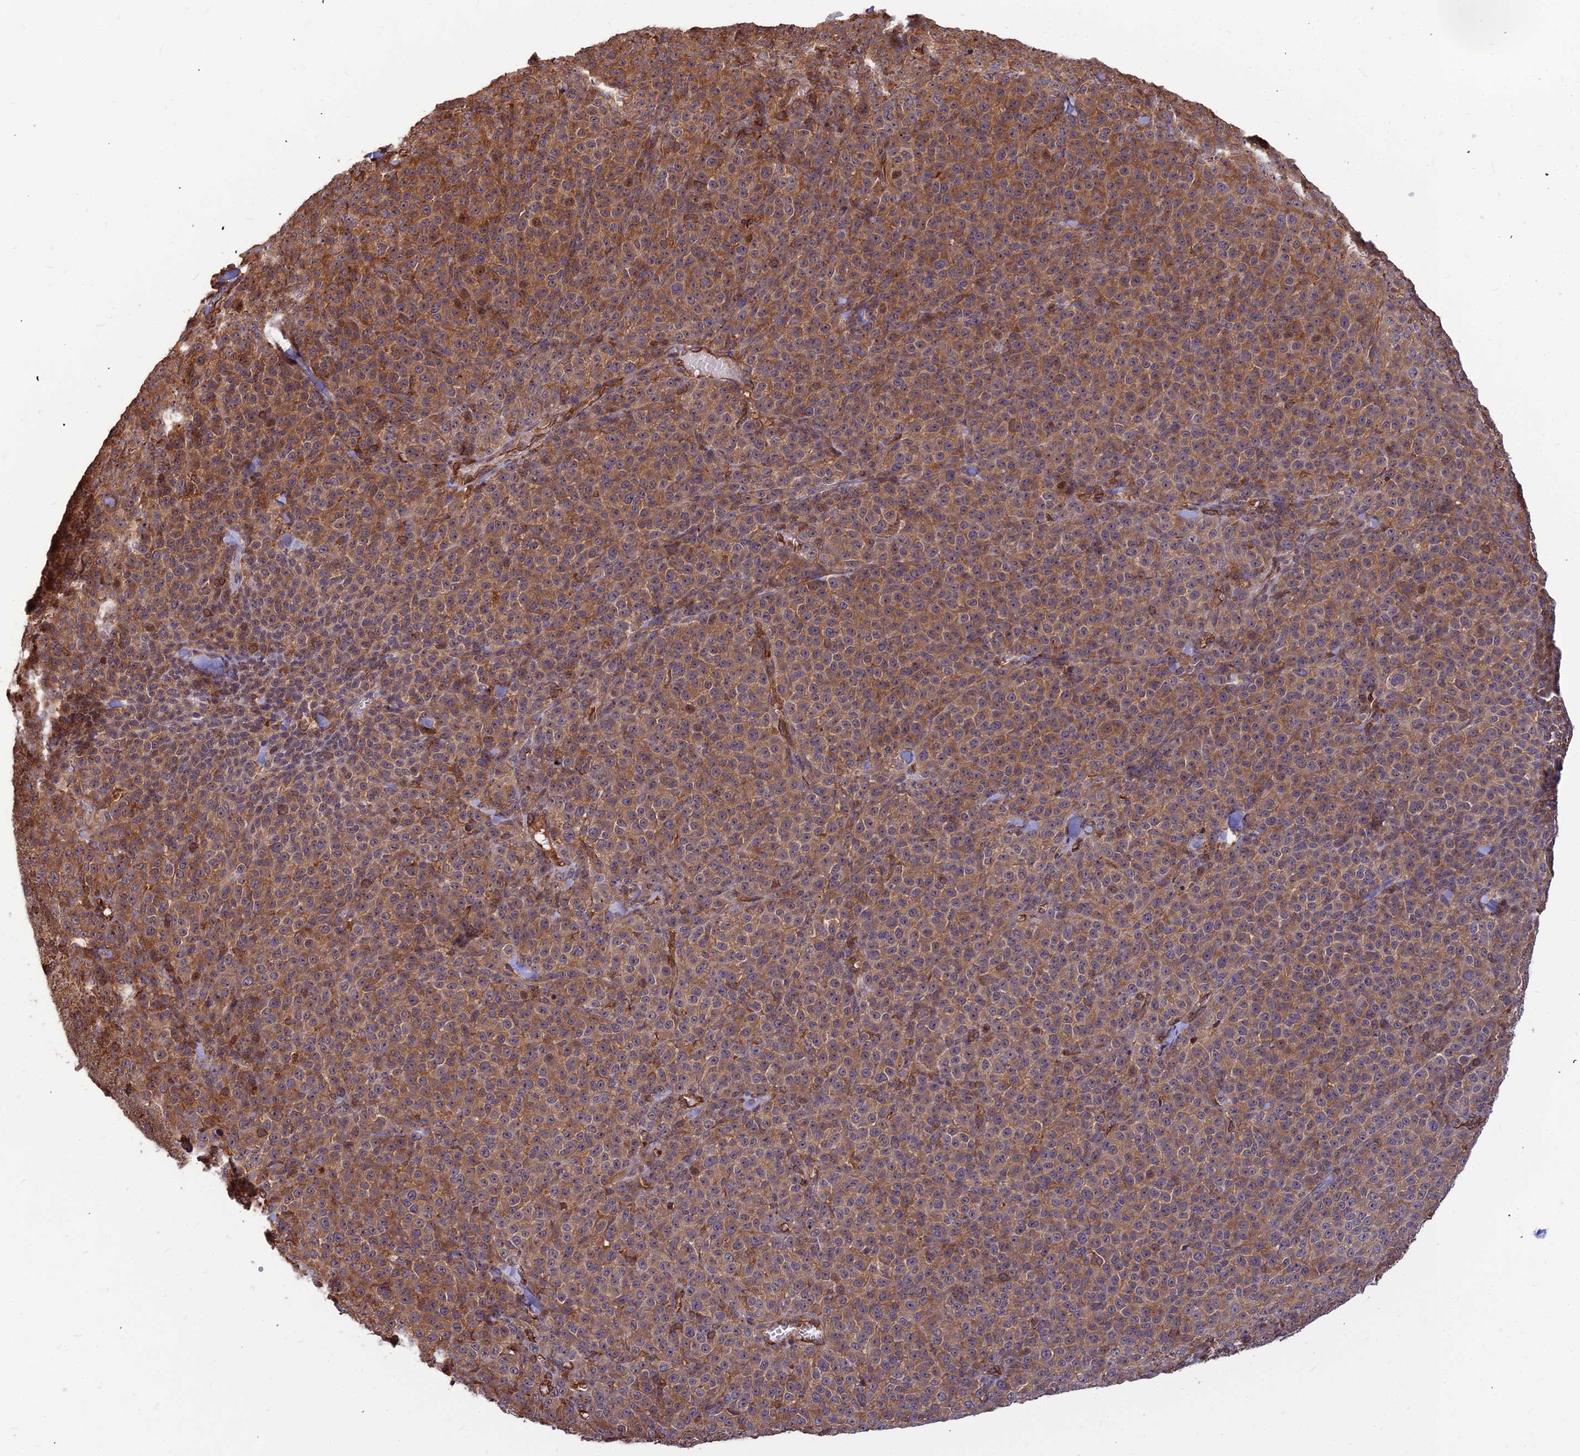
{"staining": {"intensity": "moderate", "quantity": ">75%", "location": "cytoplasmic/membranous"}, "tissue": "melanoma", "cell_type": "Tumor cells", "image_type": "cancer", "snomed": [{"axis": "morphology", "description": "Normal tissue, NOS"}, {"axis": "morphology", "description": "Malignant melanoma, NOS"}, {"axis": "topography", "description": "Skin"}], "caption": "Malignant melanoma stained for a protein shows moderate cytoplasmic/membranous positivity in tumor cells.", "gene": "ZNF467", "patient": {"sex": "female", "age": 34}}